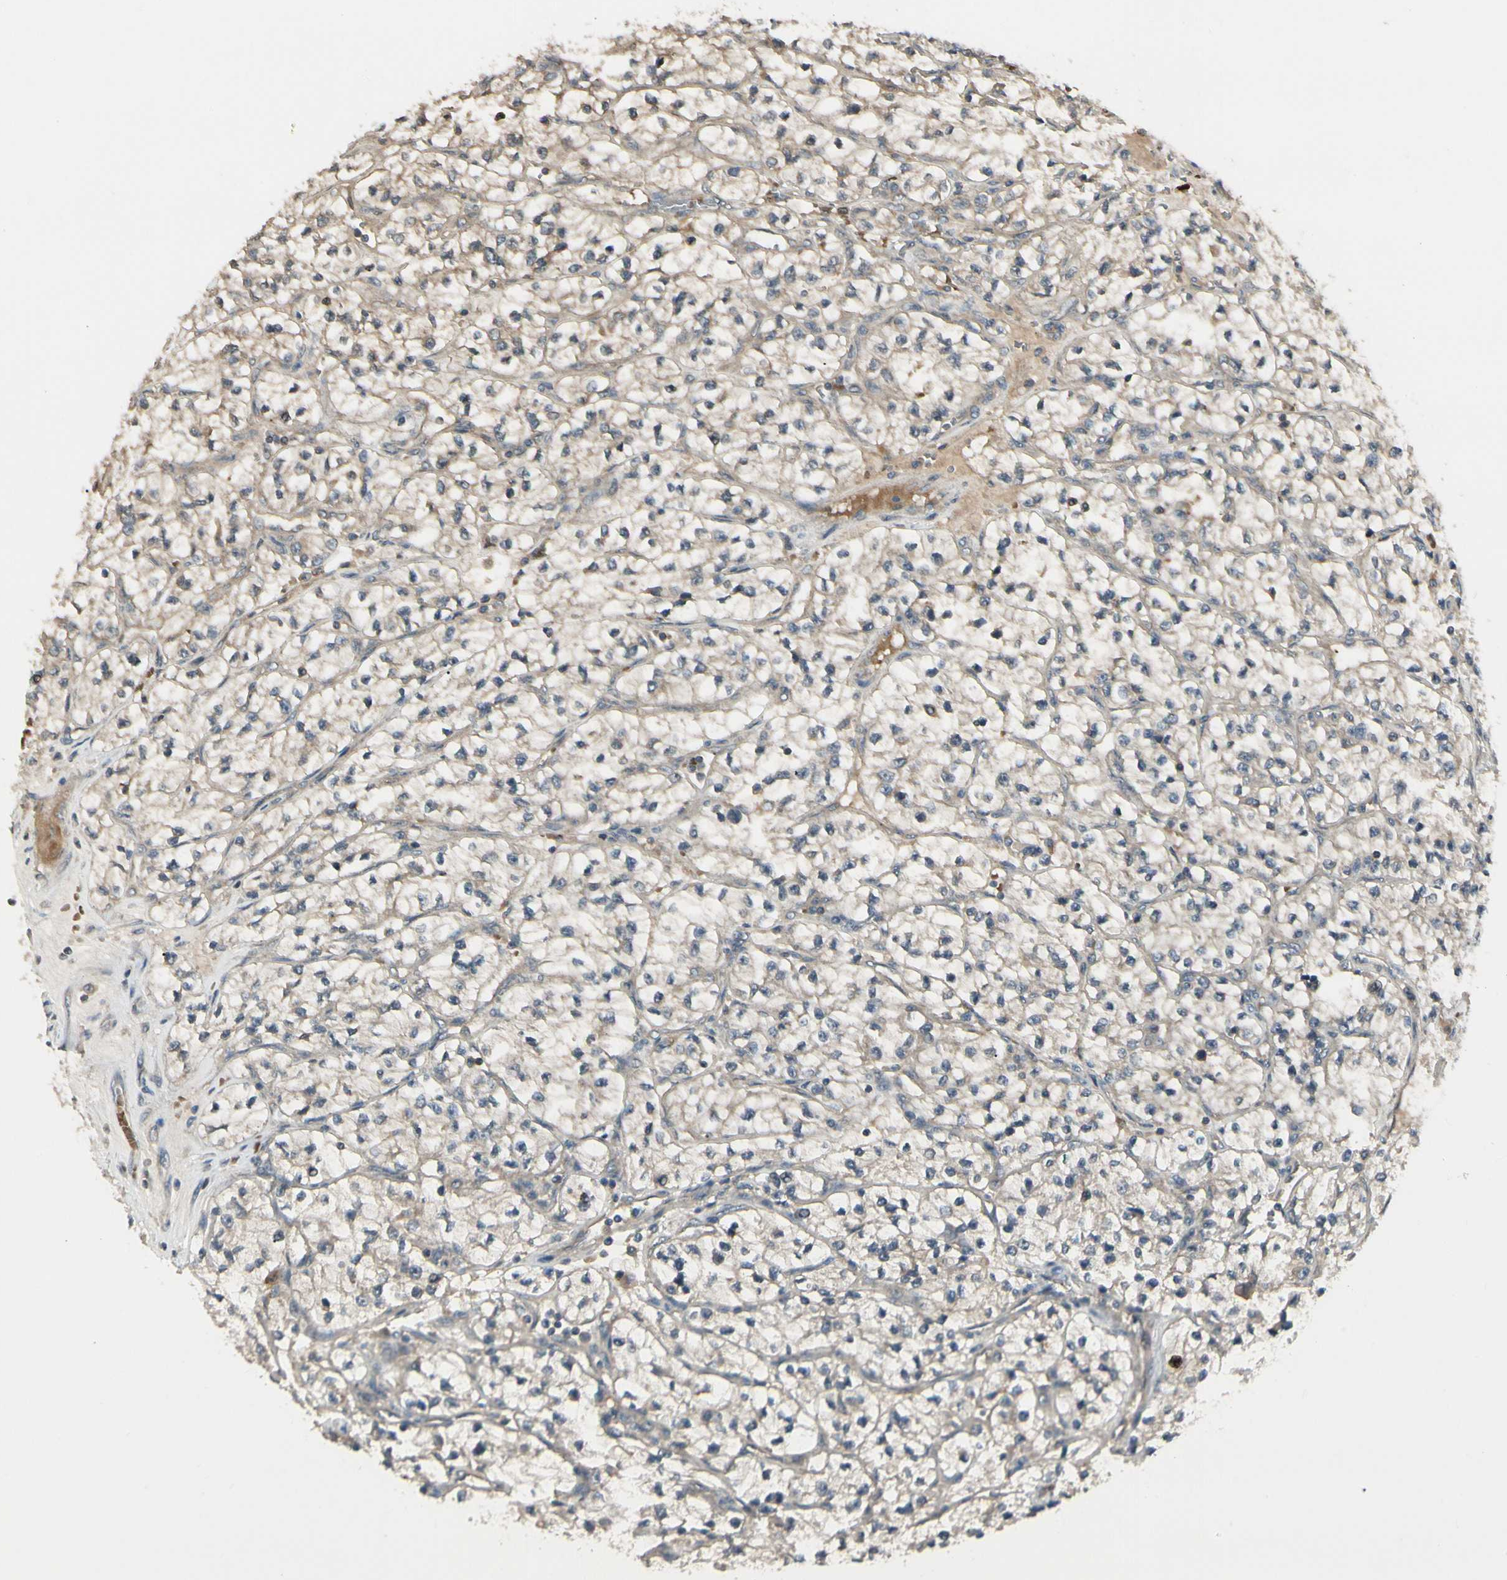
{"staining": {"intensity": "moderate", "quantity": "25%-75%", "location": "cytoplasmic/membranous"}, "tissue": "renal cancer", "cell_type": "Tumor cells", "image_type": "cancer", "snomed": [{"axis": "morphology", "description": "Adenocarcinoma, NOS"}, {"axis": "topography", "description": "Kidney"}], "caption": "This is an image of immunohistochemistry (IHC) staining of renal cancer, which shows moderate positivity in the cytoplasmic/membranous of tumor cells.", "gene": "EVC", "patient": {"sex": "female", "age": 57}}